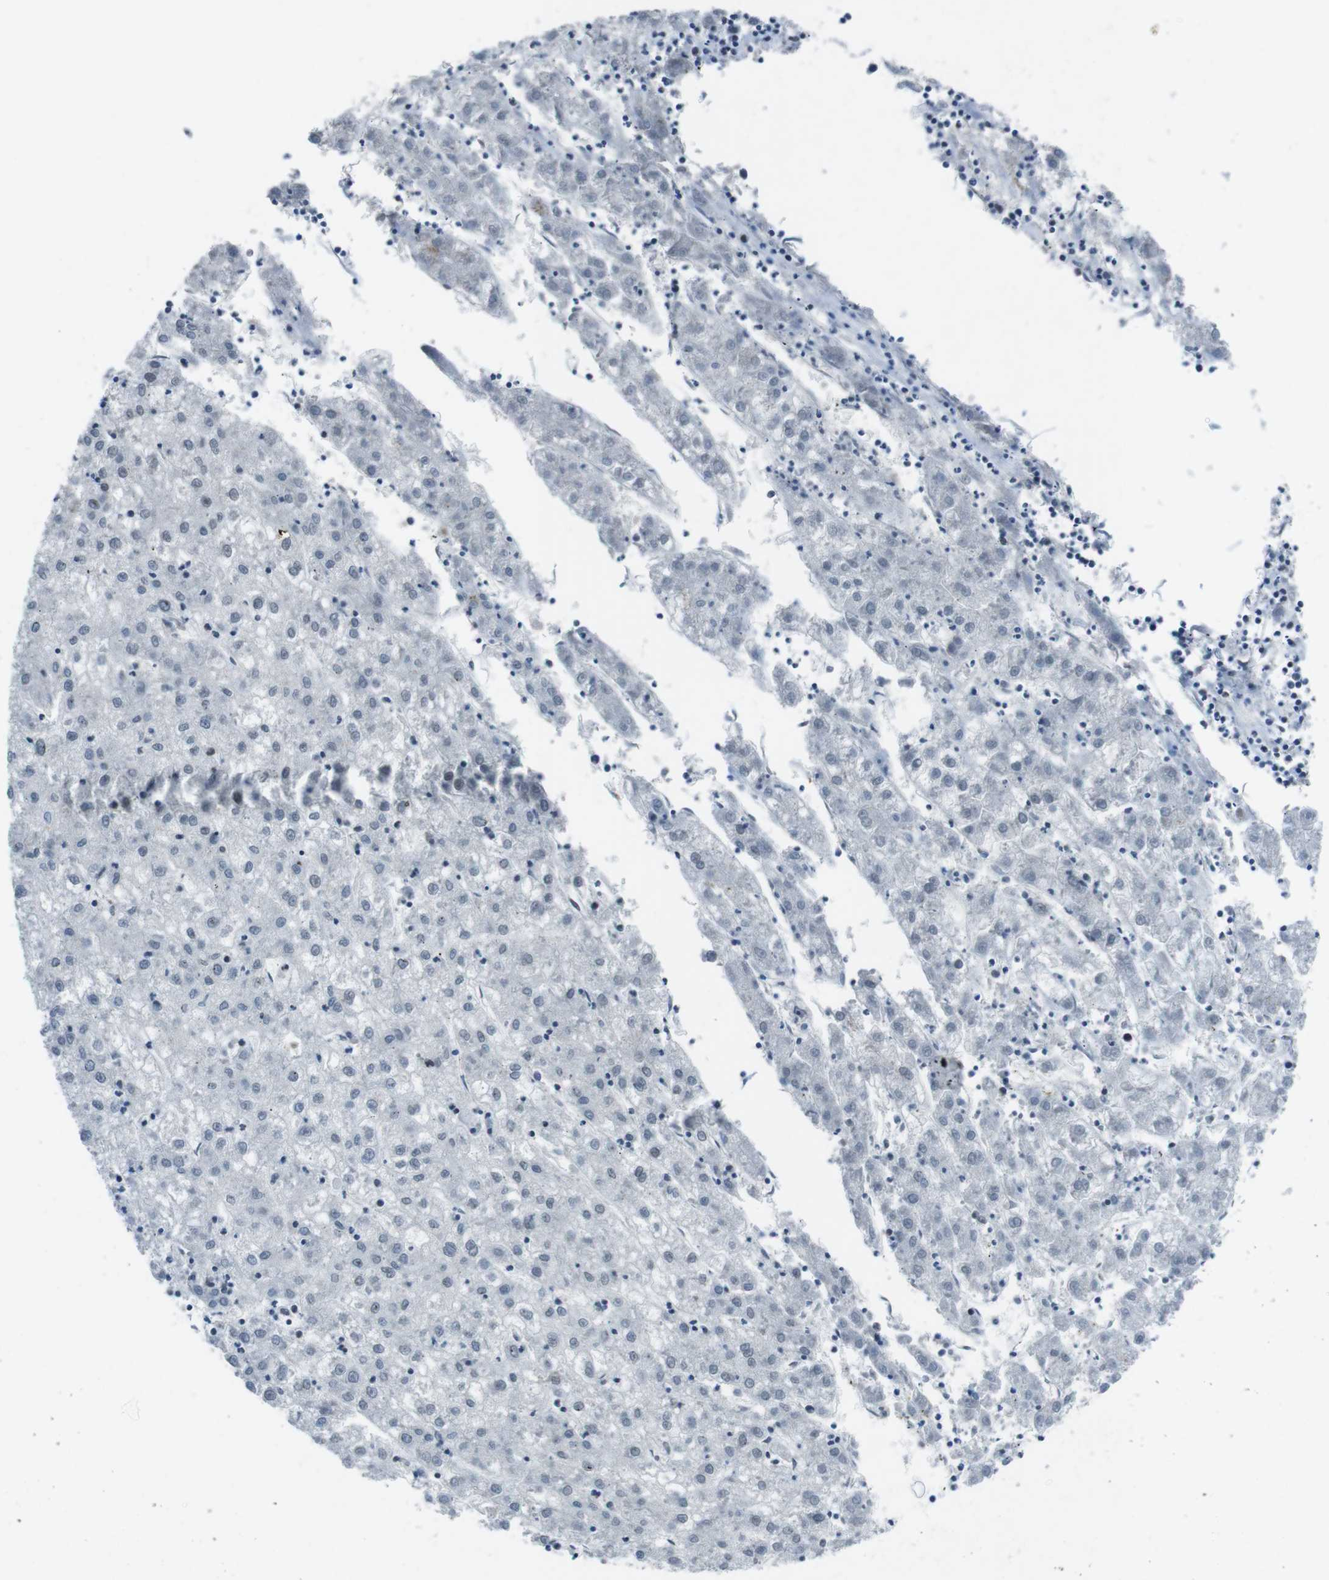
{"staining": {"intensity": "negative", "quantity": "none", "location": "none"}, "tissue": "liver cancer", "cell_type": "Tumor cells", "image_type": "cancer", "snomed": [{"axis": "morphology", "description": "Carcinoma, Hepatocellular, NOS"}, {"axis": "topography", "description": "Liver"}], "caption": "Protein analysis of liver cancer (hepatocellular carcinoma) demonstrates no significant positivity in tumor cells.", "gene": "MAD1L1", "patient": {"sex": "male", "age": 72}}